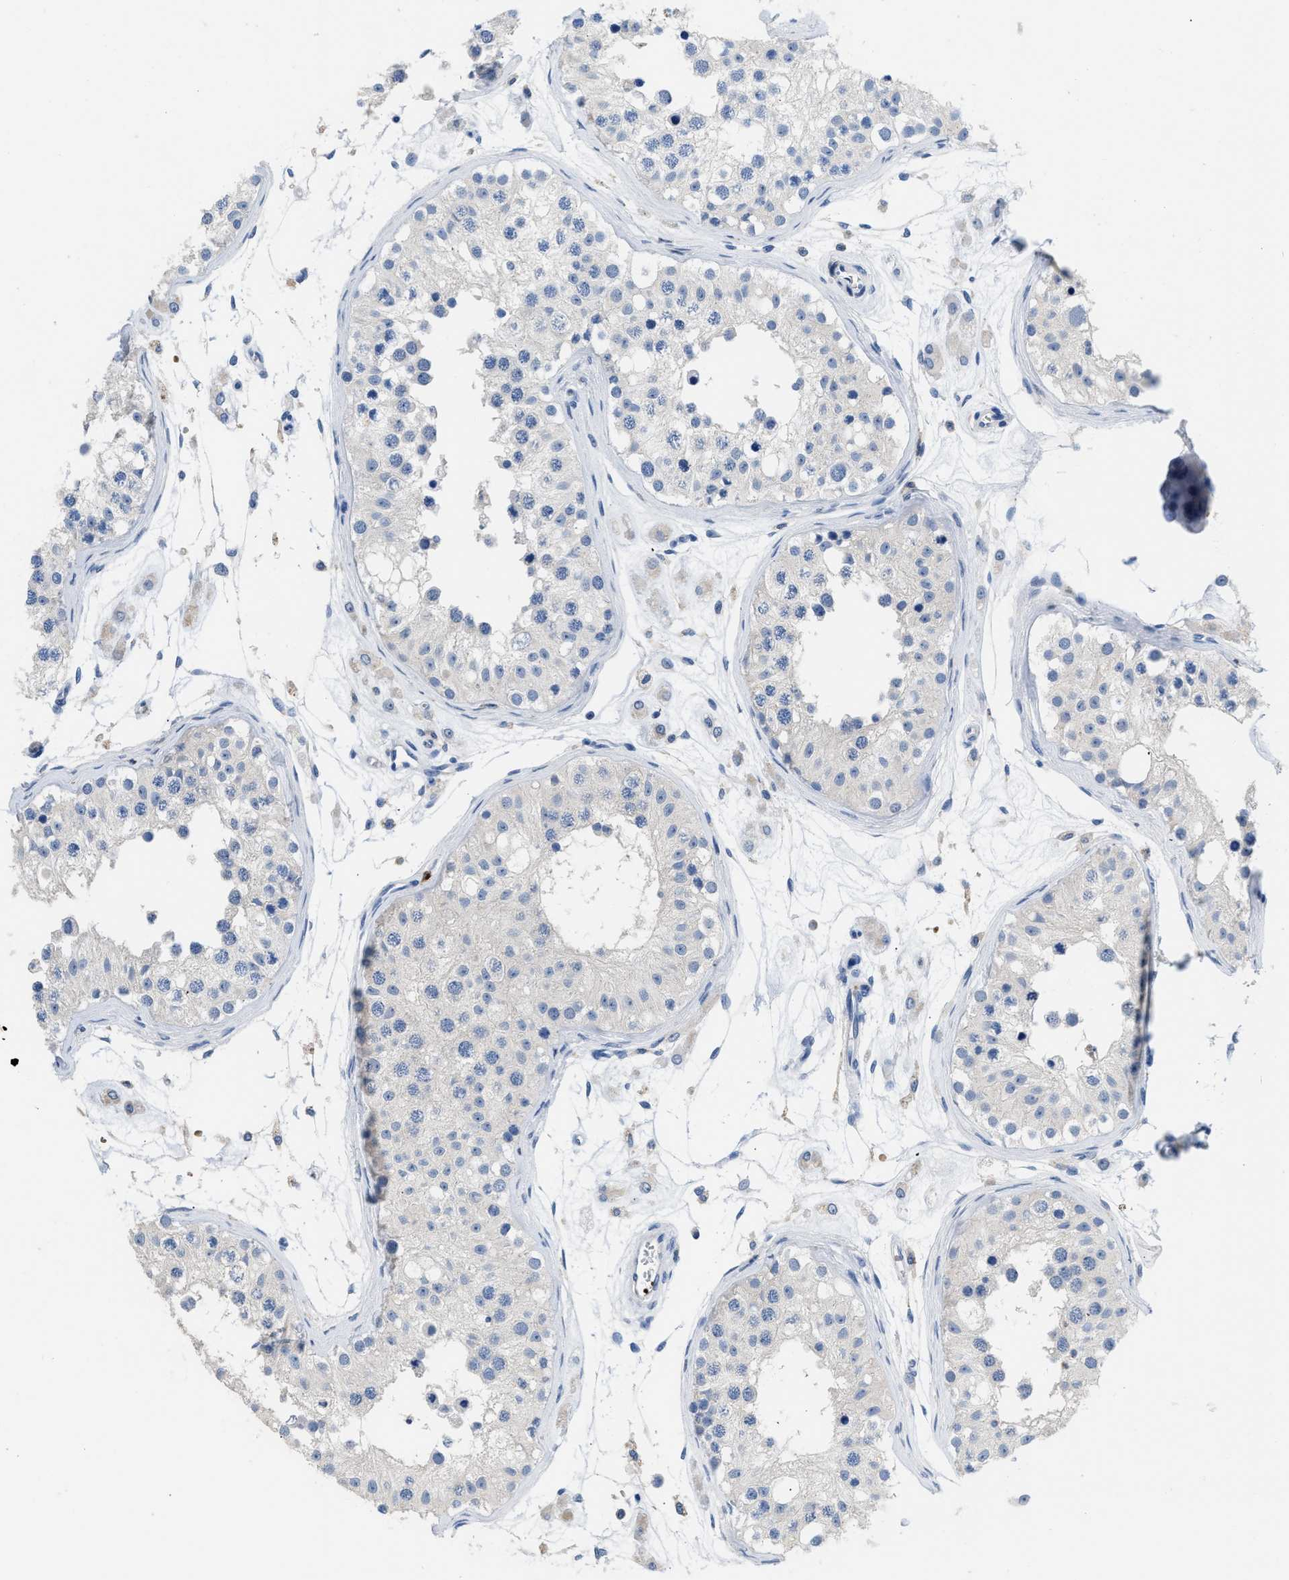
{"staining": {"intensity": "negative", "quantity": "none", "location": "none"}, "tissue": "testis", "cell_type": "Cells in seminiferous ducts", "image_type": "normal", "snomed": [{"axis": "morphology", "description": "Normal tissue, NOS"}, {"axis": "morphology", "description": "Adenocarcinoma, metastatic, NOS"}, {"axis": "topography", "description": "Testis"}], "caption": "IHC image of unremarkable testis: human testis stained with DAB displays no significant protein expression in cells in seminiferous ducts.", "gene": "FGF18", "patient": {"sex": "male", "age": 26}}